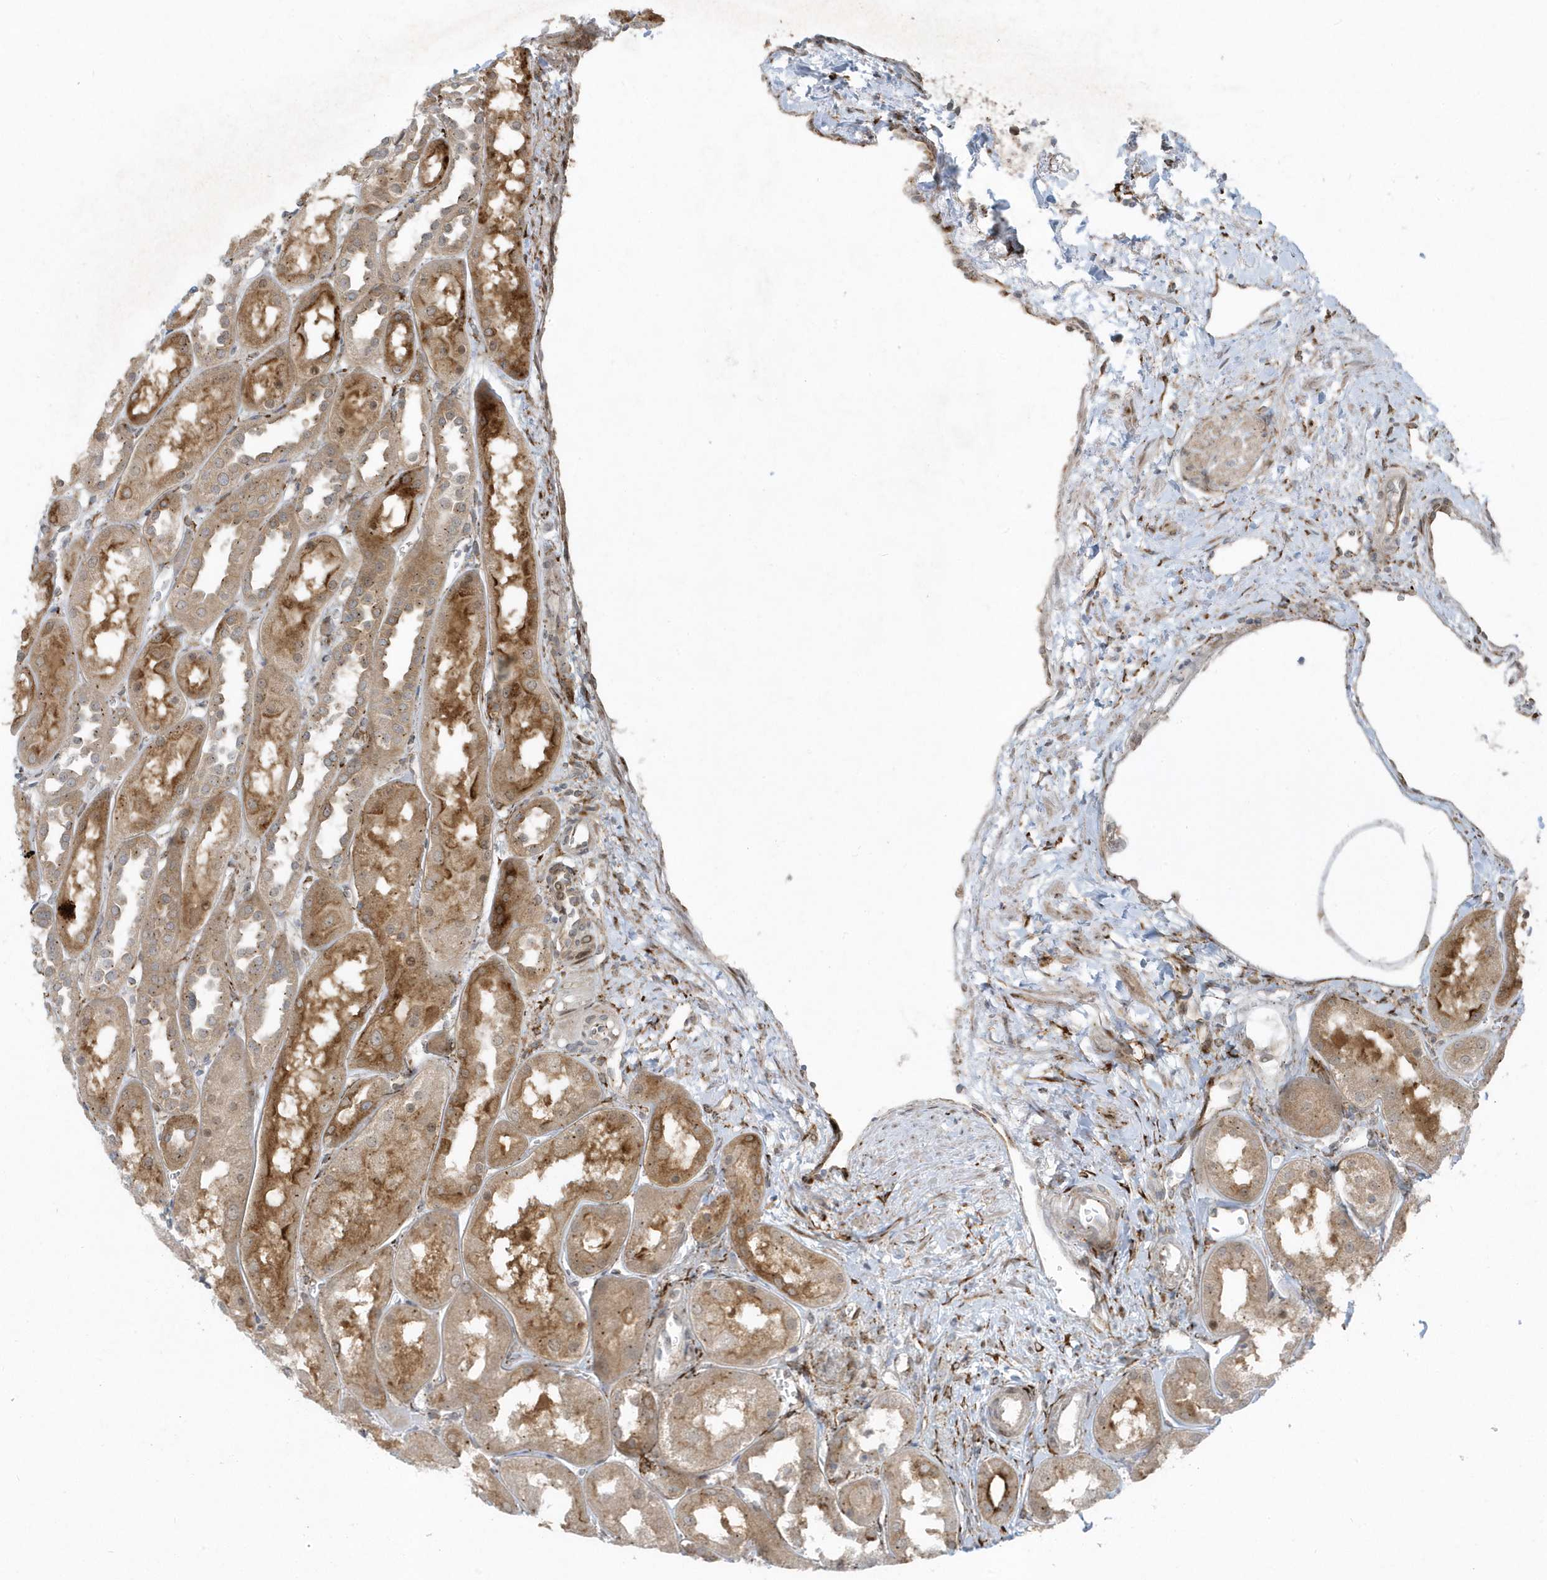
{"staining": {"intensity": "moderate", "quantity": "25%-75%", "location": "cytoplasmic/membranous"}, "tissue": "kidney", "cell_type": "Cells in glomeruli", "image_type": "normal", "snomed": [{"axis": "morphology", "description": "Normal tissue, NOS"}, {"axis": "topography", "description": "Kidney"}], "caption": "High-magnification brightfield microscopy of benign kidney stained with DAB (brown) and counterstained with hematoxylin (blue). cells in glomeruli exhibit moderate cytoplasmic/membranous staining is identified in approximately25%-75% of cells.", "gene": "FAM98A", "patient": {"sex": "male", "age": 70}}